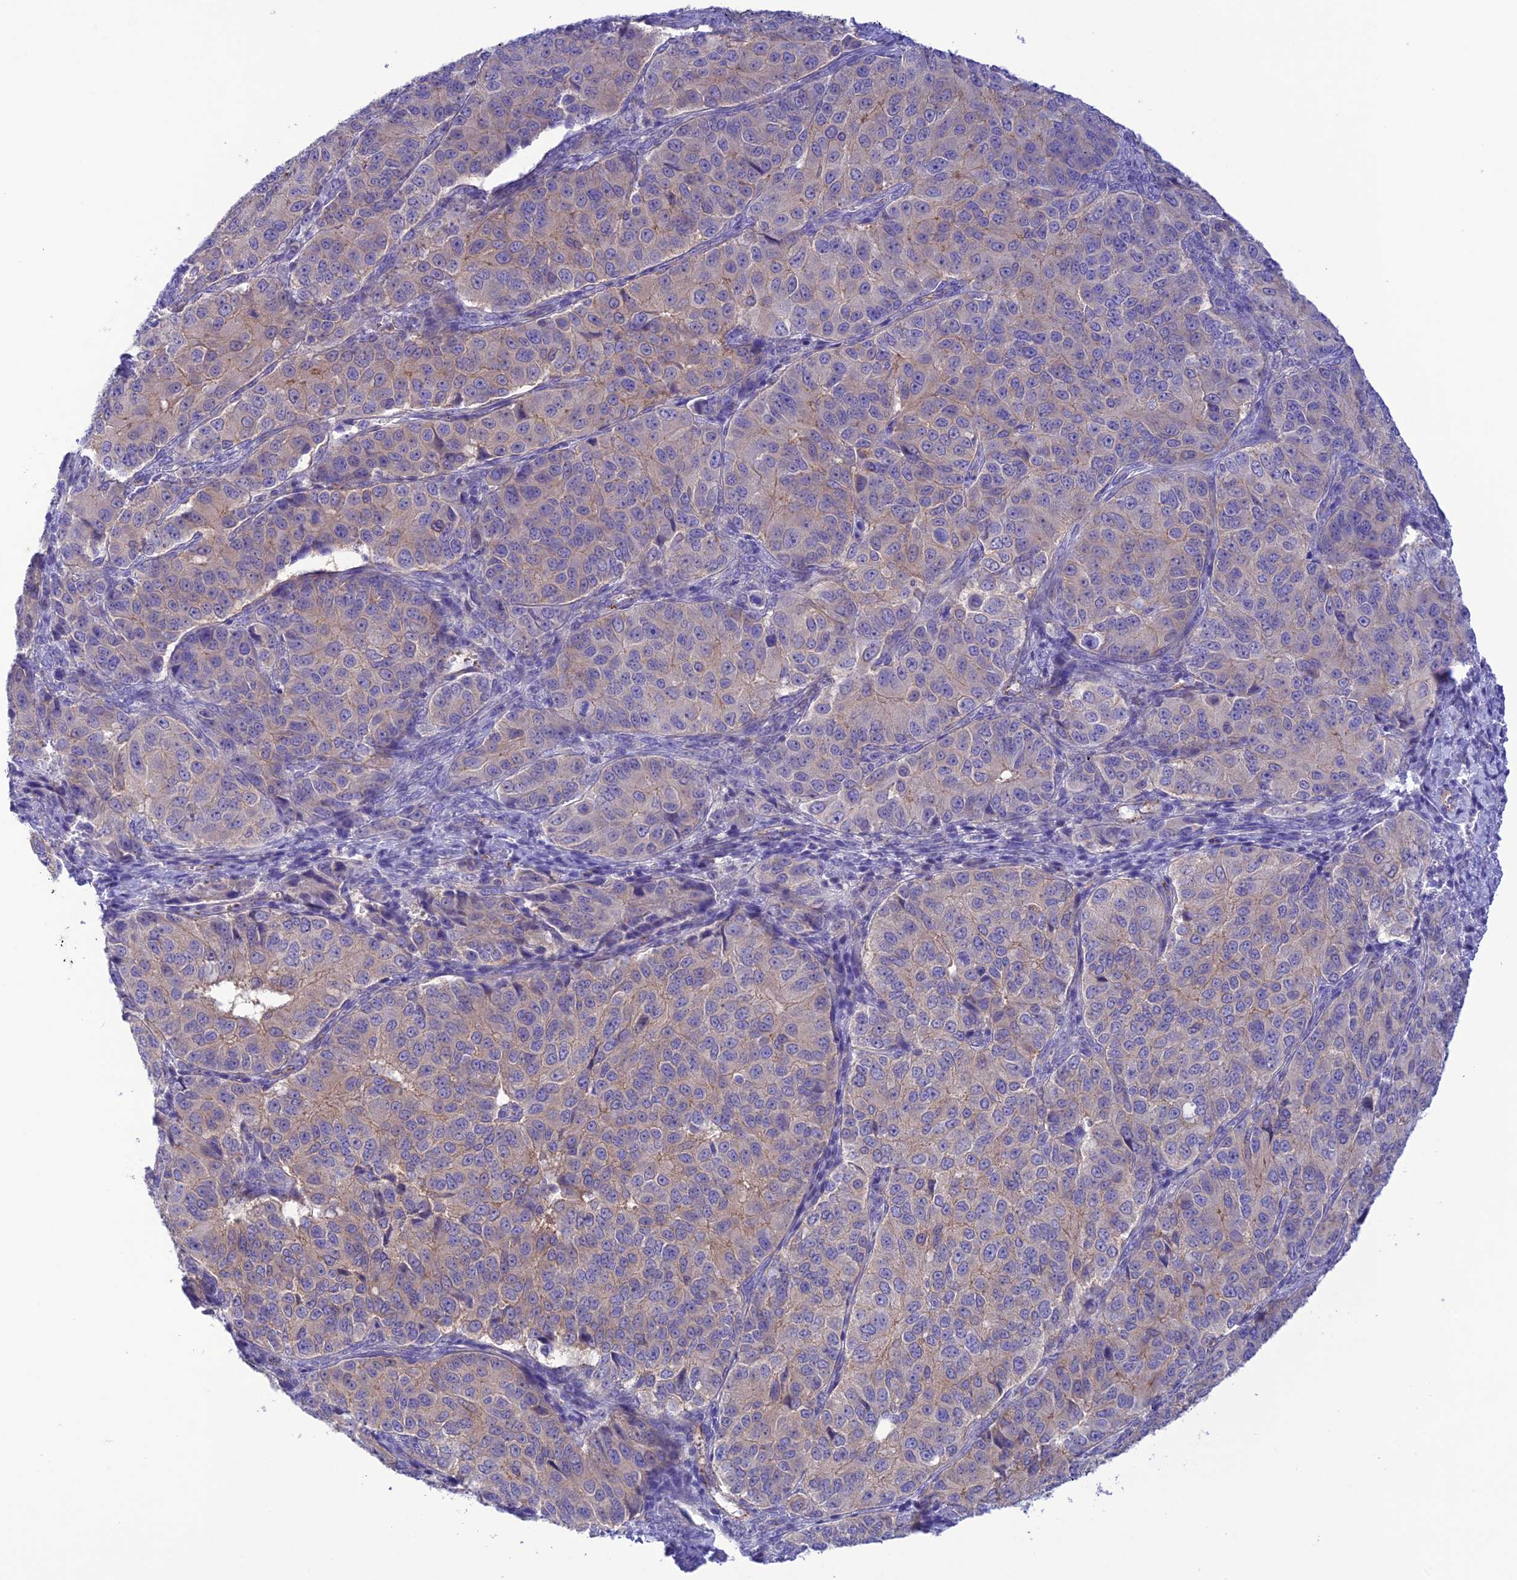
{"staining": {"intensity": "weak", "quantity": "<25%", "location": "cytoplasmic/membranous"}, "tissue": "ovarian cancer", "cell_type": "Tumor cells", "image_type": "cancer", "snomed": [{"axis": "morphology", "description": "Carcinoma, endometroid"}, {"axis": "topography", "description": "Ovary"}], "caption": "Immunohistochemistry (IHC) image of neoplastic tissue: ovarian cancer (endometroid carcinoma) stained with DAB (3,3'-diaminobenzidine) reveals no significant protein expression in tumor cells. (Brightfield microscopy of DAB (3,3'-diaminobenzidine) immunohistochemistry (IHC) at high magnification).", "gene": "CHSY3", "patient": {"sex": "female", "age": 51}}